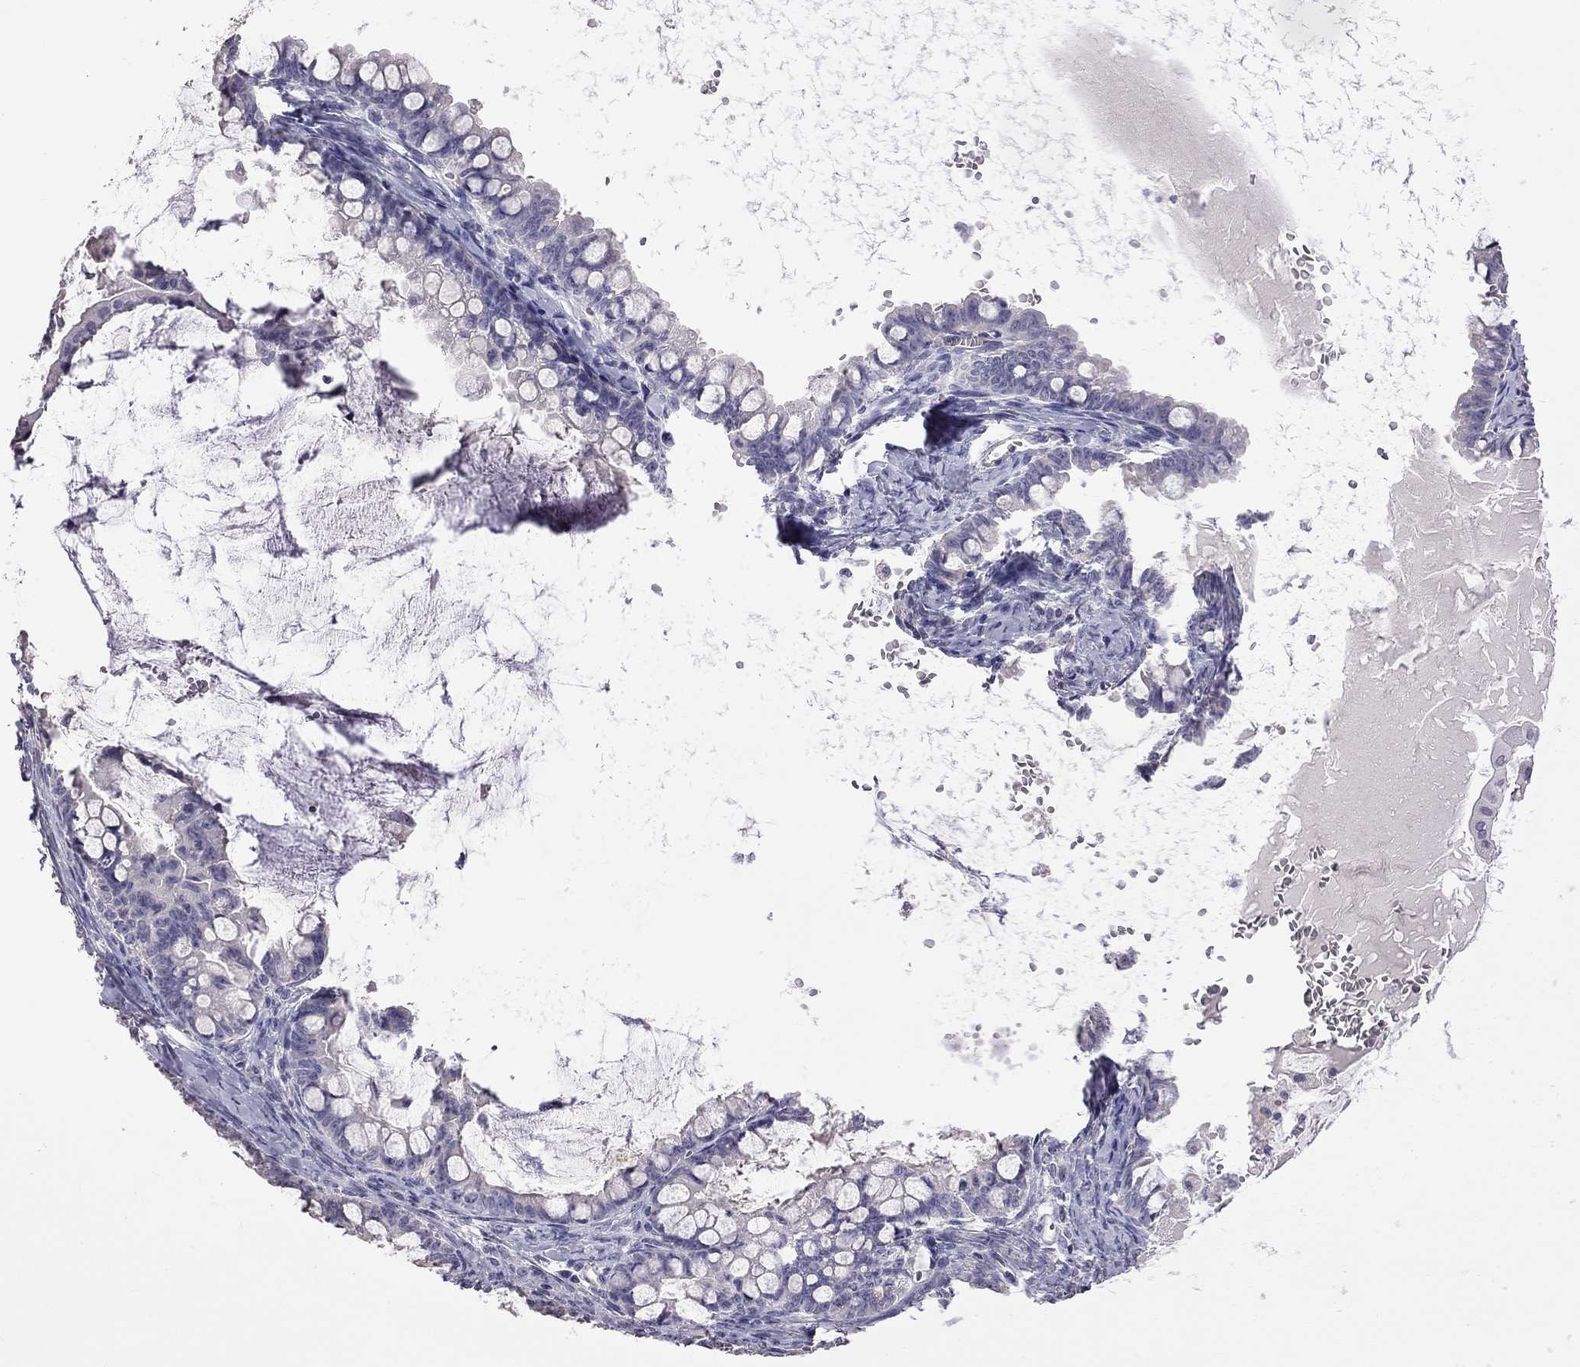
{"staining": {"intensity": "negative", "quantity": "none", "location": "none"}, "tissue": "ovarian cancer", "cell_type": "Tumor cells", "image_type": "cancer", "snomed": [{"axis": "morphology", "description": "Cystadenocarcinoma, mucinous, NOS"}, {"axis": "topography", "description": "Ovary"}], "caption": "Tumor cells are negative for protein expression in human ovarian cancer (mucinous cystadenocarcinoma).", "gene": "FEZ1", "patient": {"sex": "female", "age": 63}}